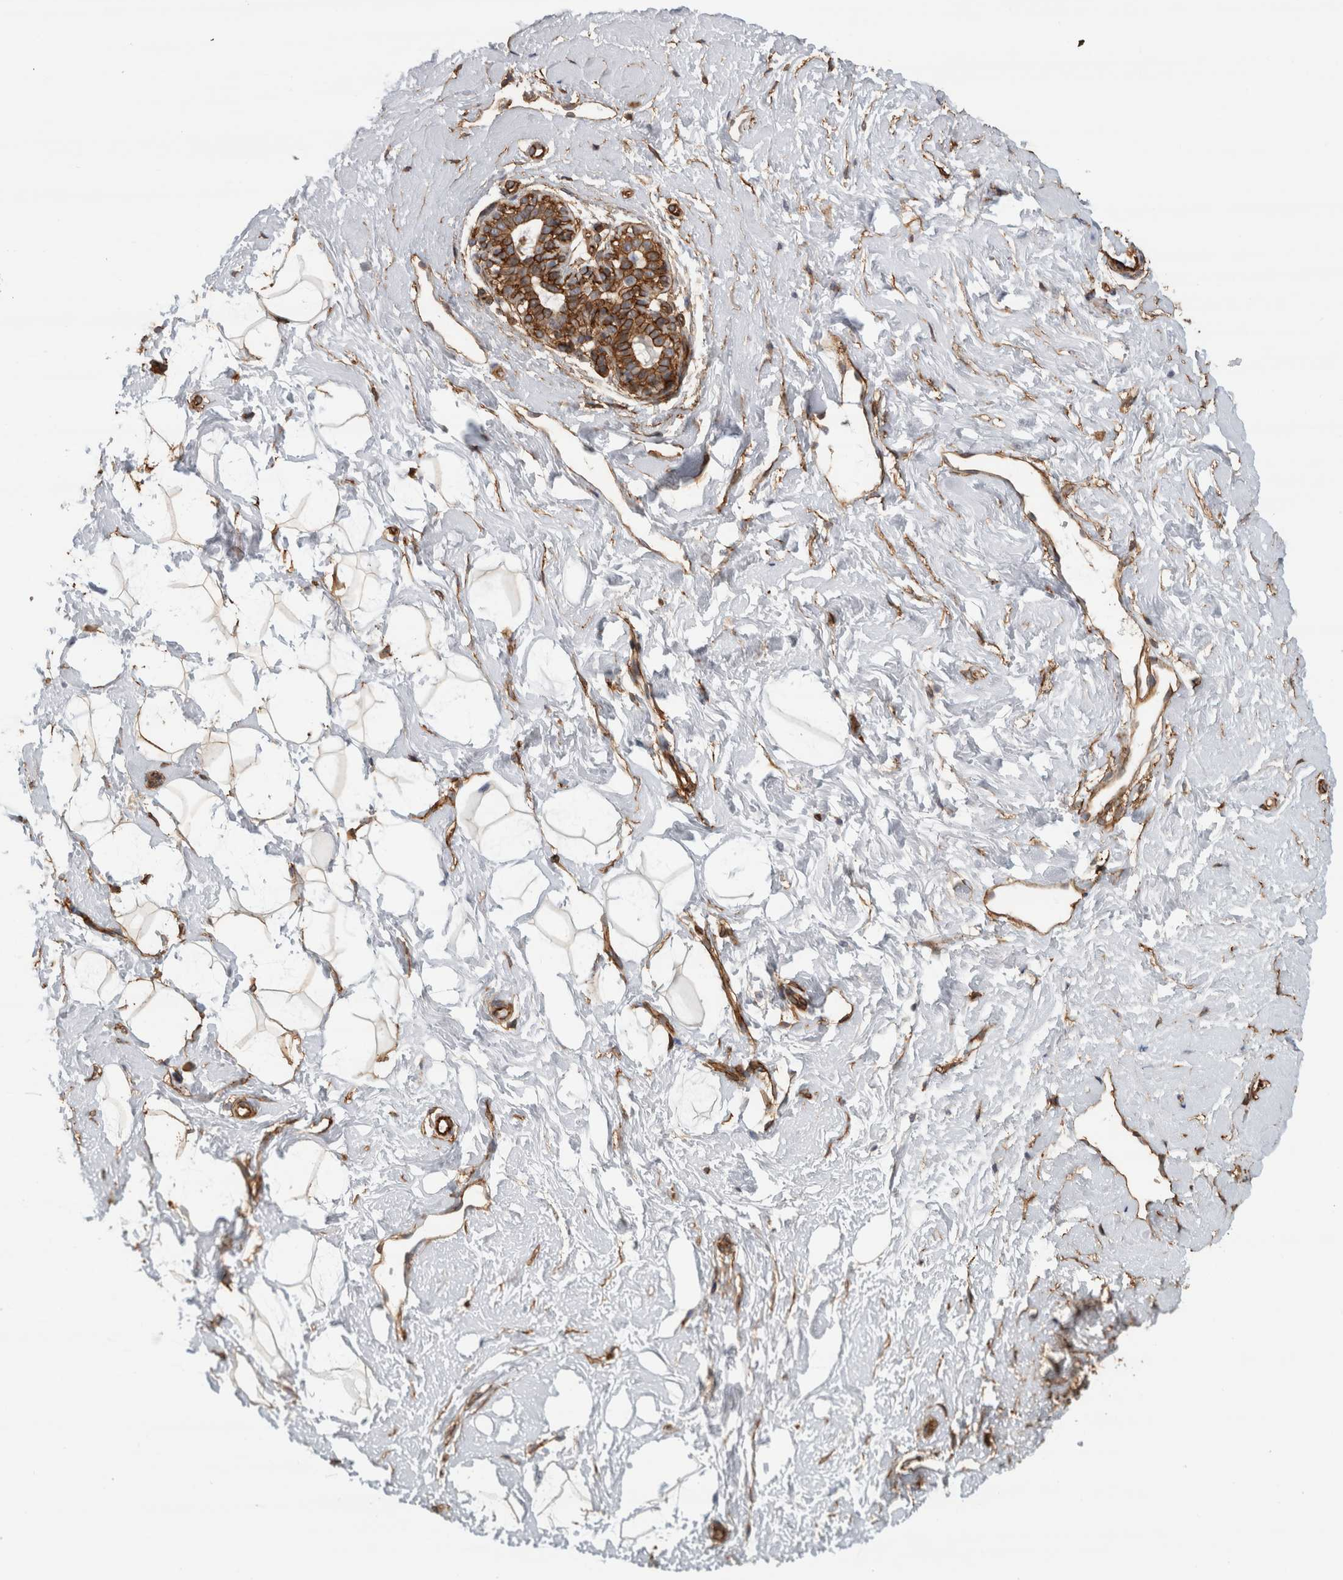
{"staining": {"intensity": "strong", "quantity": ">75%", "location": "cytoplasmic/membranous"}, "tissue": "breast", "cell_type": "Adipocytes", "image_type": "normal", "snomed": [{"axis": "morphology", "description": "Normal tissue, NOS"}, {"axis": "topography", "description": "Breast"}], "caption": "Unremarkable breast displays strong cytoplasmic/membranous positivity in approximately >75% of adipocytes Immunohistochemistry stains the protein in brown and the nuclei are stained blue..", "gene": "AHNAK", "patient": {"sex": "female", "age": 23}}